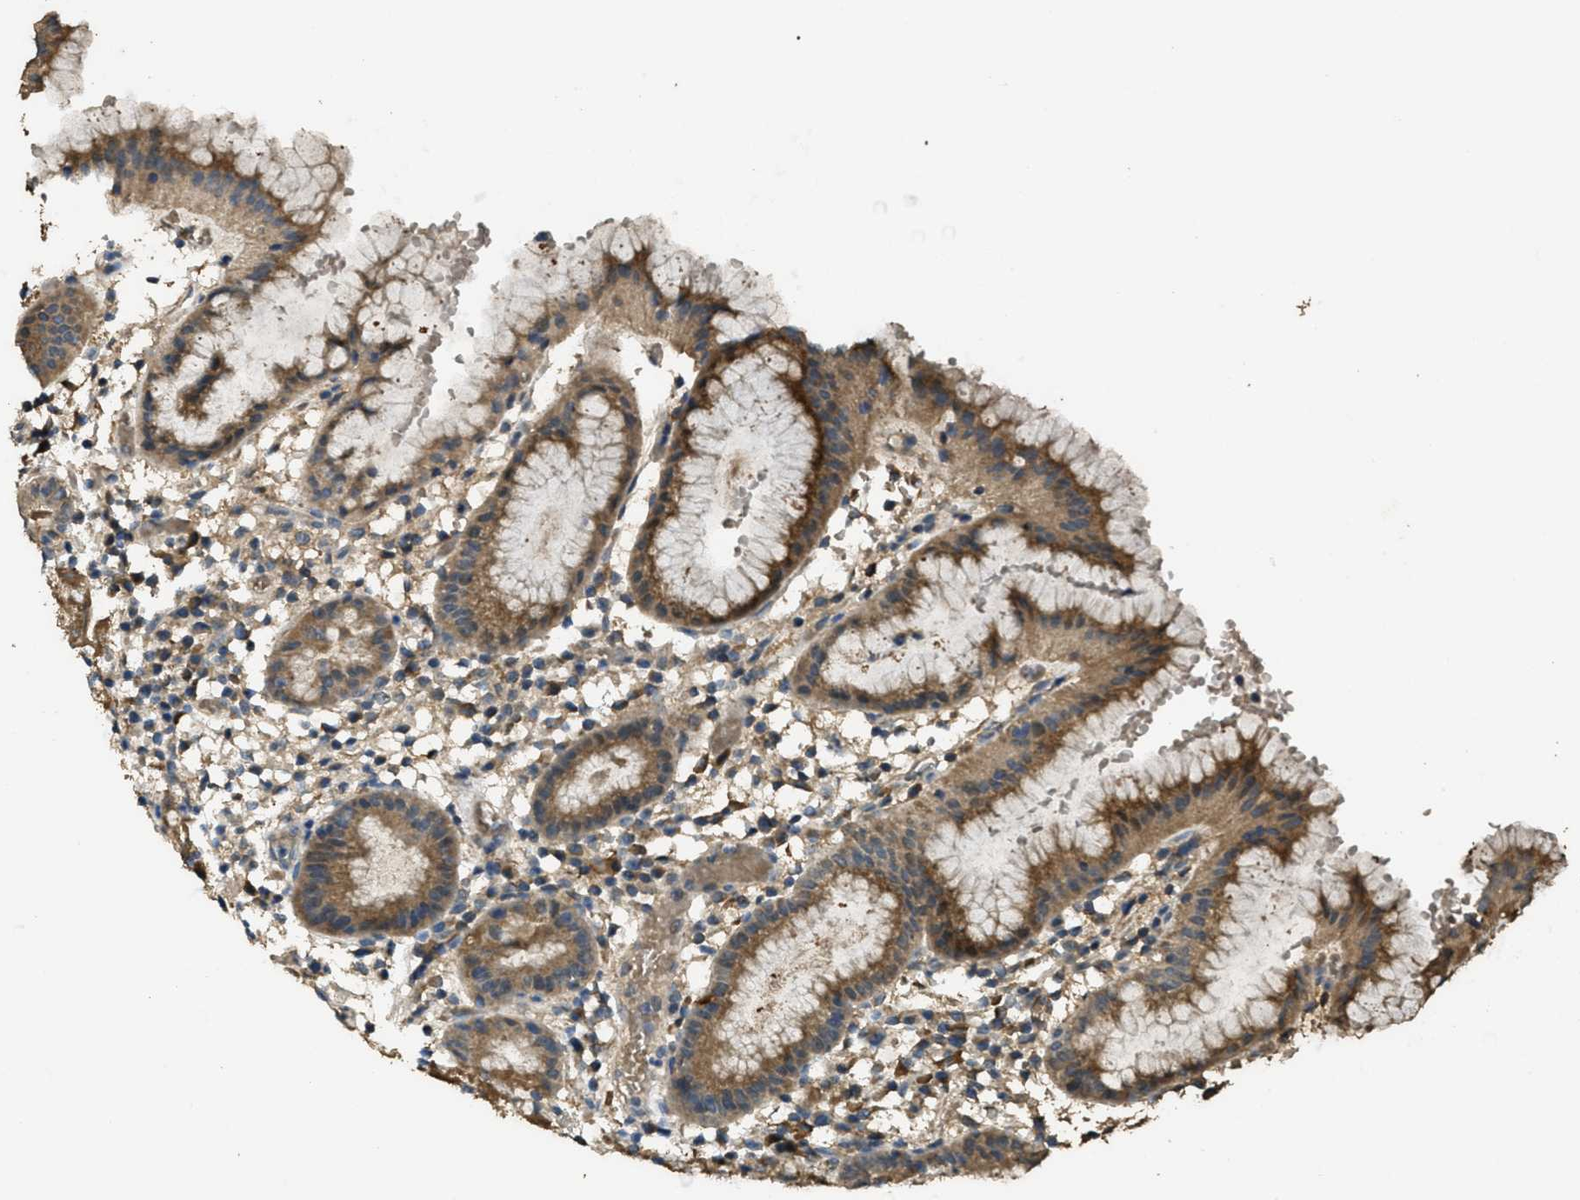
{"staining": {"intensity": "moderate", "quantity": ">75%", "location": "cytoplasmic/membranous"}, "tissue": "stomach", "cell_type": "Glandular cells", "image_type": "normal", "snomed": [{"axis": "morphology", "description": "Normal tissue, NOS"}, {"axis": "topography", "description": "Stomach"}, {"axis": "topography", "description": "Stomach, lower"}], "caption": "Glandular cells demonstrate medium levels of moderate cytoplasmic/membranous expression in approximately >75% of cells in benign human stomach. Nuclei are stained in blue.", "gene": "CD276", "patient": {"sex": "female", "age": 75}}